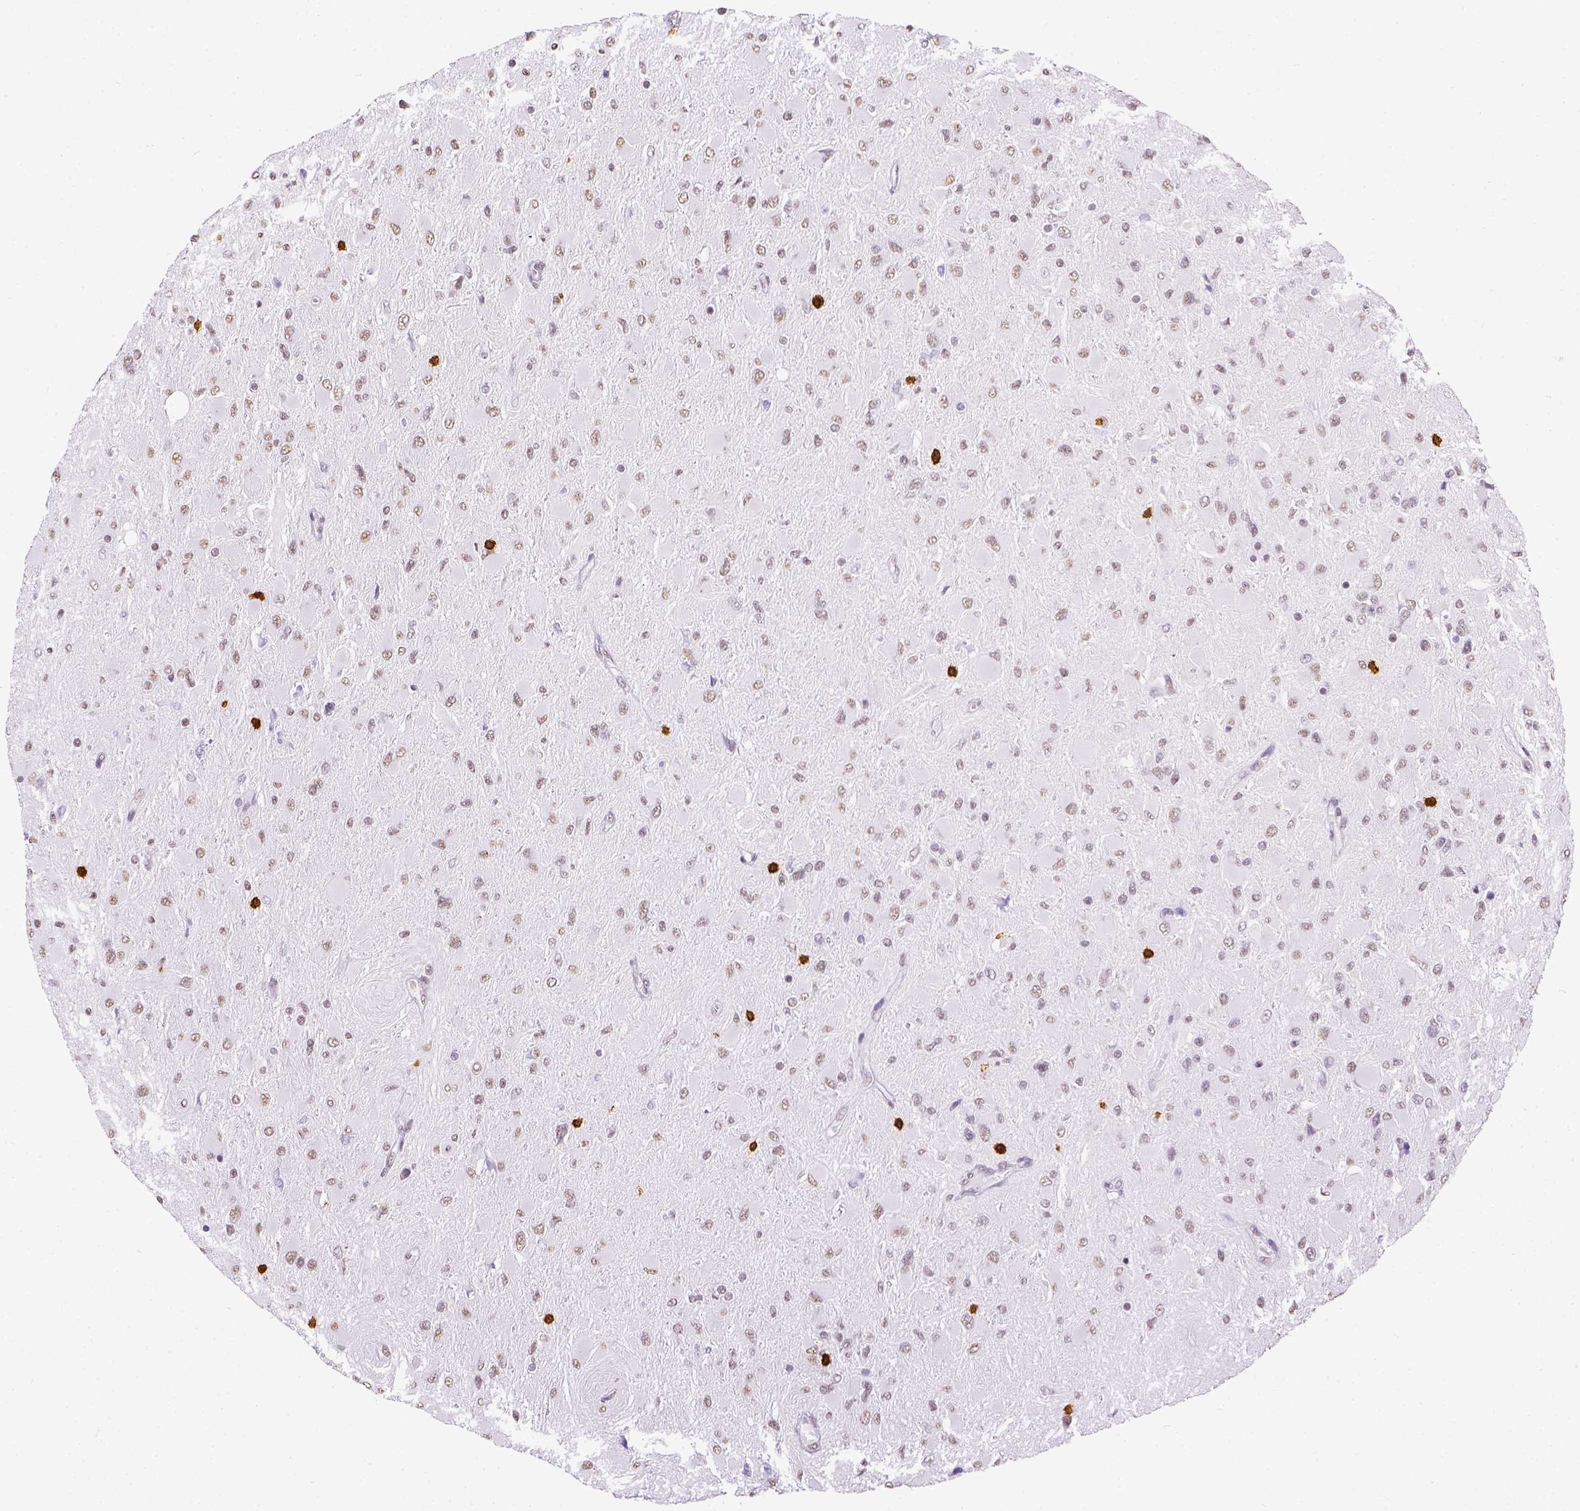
{"staining": {"intensity": "weak", "quantity": "25%-75%", "location": "nuclear"}, "tissue": "glioma", "cell_type": "Tumor cells", "image_type": "cancer", "snomed": [{"axis": "morphology", "description": "Glioma, malignant, High grade"}, {"axis": "topography", "description": "Cerebral cortex"}], "caption": "This photomicrograph exhibits malignant glioma (high-grade) stained with IHC to label a protein in brown. The nuclear of tumor cells show weak positivity for the protein. Nuclei are counter-stained blue.", "gene": "CD3E", "patient": {"sex": "female", "age": 36}}